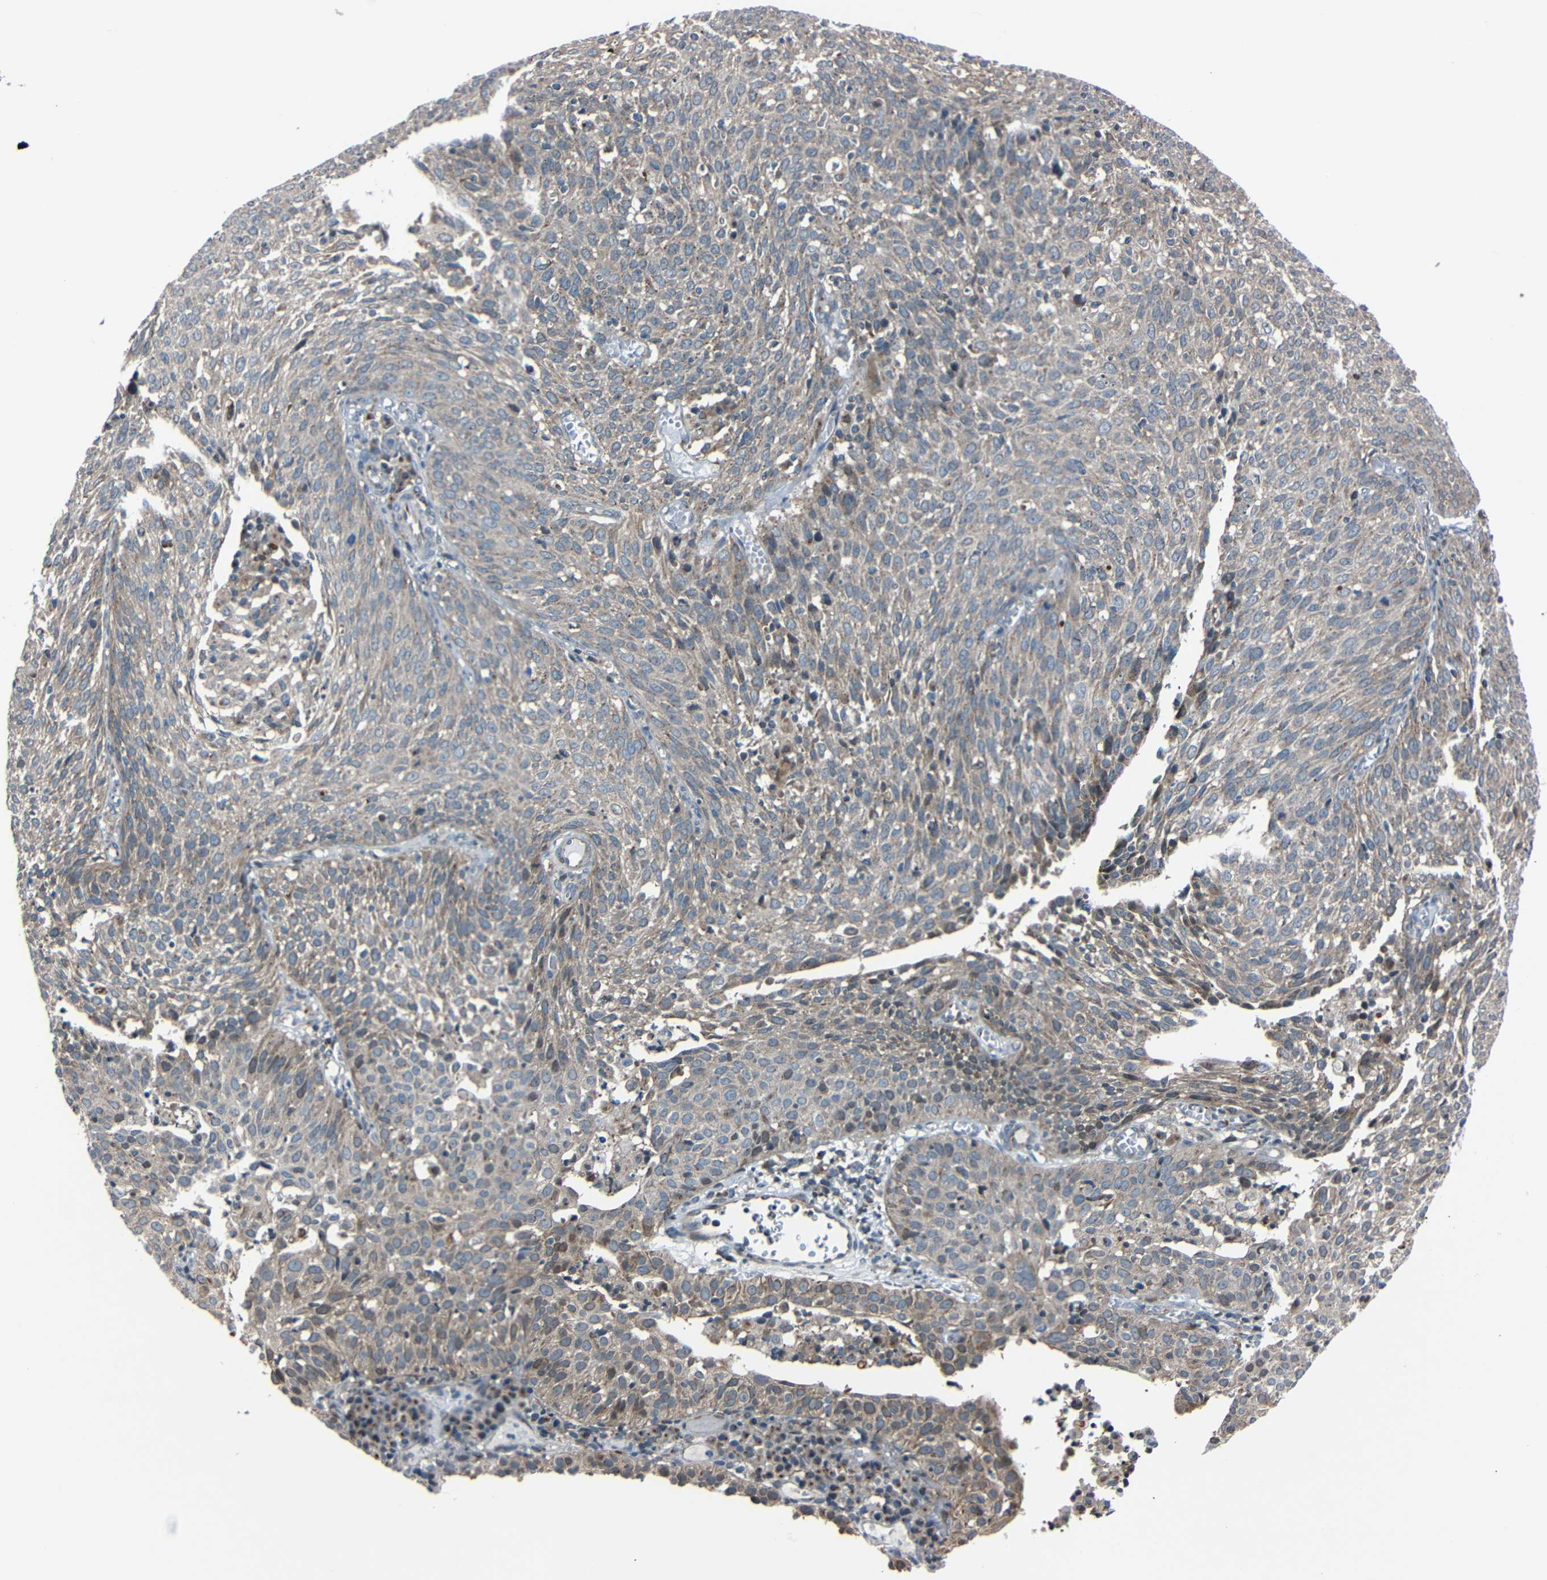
{"staining": {"intensity": "weak", "quantity": ">75%", "location": "cytoplasmic/membranous"}, "tissue": "cervical cancer", "cell_type": "Tumor cells", "image_type": "cancer", "snomed": [{"axis": "morphology", "description": "Squamous cell carcinoma, NOS"}, {"axis": "topography", "description": "Cervix"}], "caption": "The micrograph exhibits a brown stain indicating the presence of a protein in the cytoplasmic/membranous of tumor cells in squamous cell carcinoma (cervical). The protein is shown in brown color, while the nuclei are stained blue.", "gene": "AKAP9", "patient": {"sex": "female", "age": 38}}